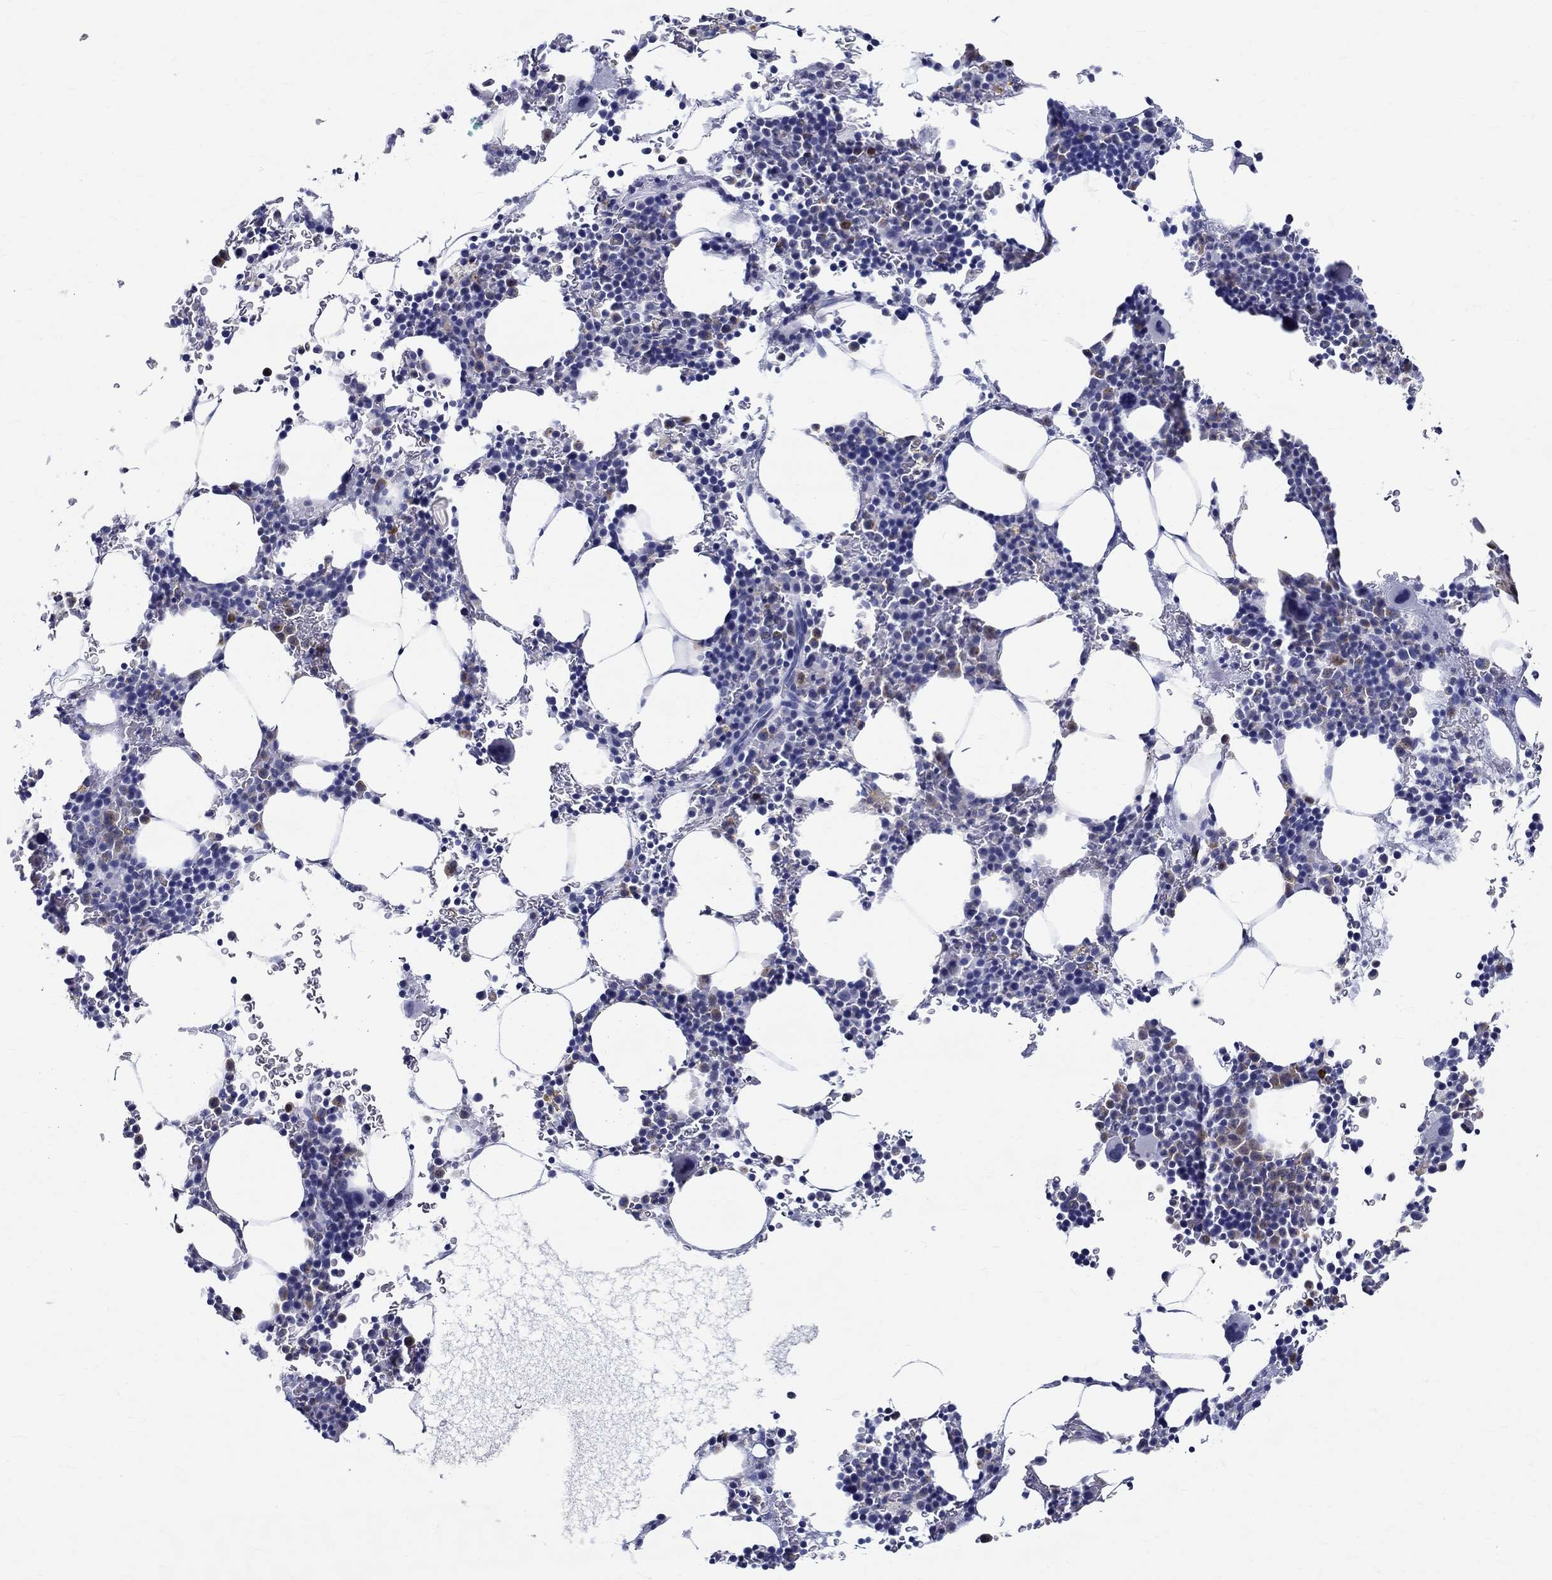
{"staining": {"intensity": "moderate", "quantity": "<25%", "location": "cytoplasmic/membranous"}, "tissue": "bone marrow", "cell_type": "Hematopoietic cells", "image_type": "normal", "snomed": [{"axis": "morphology", "description": "Normal tissue, NOS"}, {"axis": "topography", "description": "Bone marrow"}], "caption": "The image exhibits immunohistochemical staining of normal bone marrow. There is moderate cytoplasmic/membranous positivity is appreciated in about <25% of hematopoietic cells.", "gene": "BSPRY", "patient": {"sex": "male", "age": 77}}